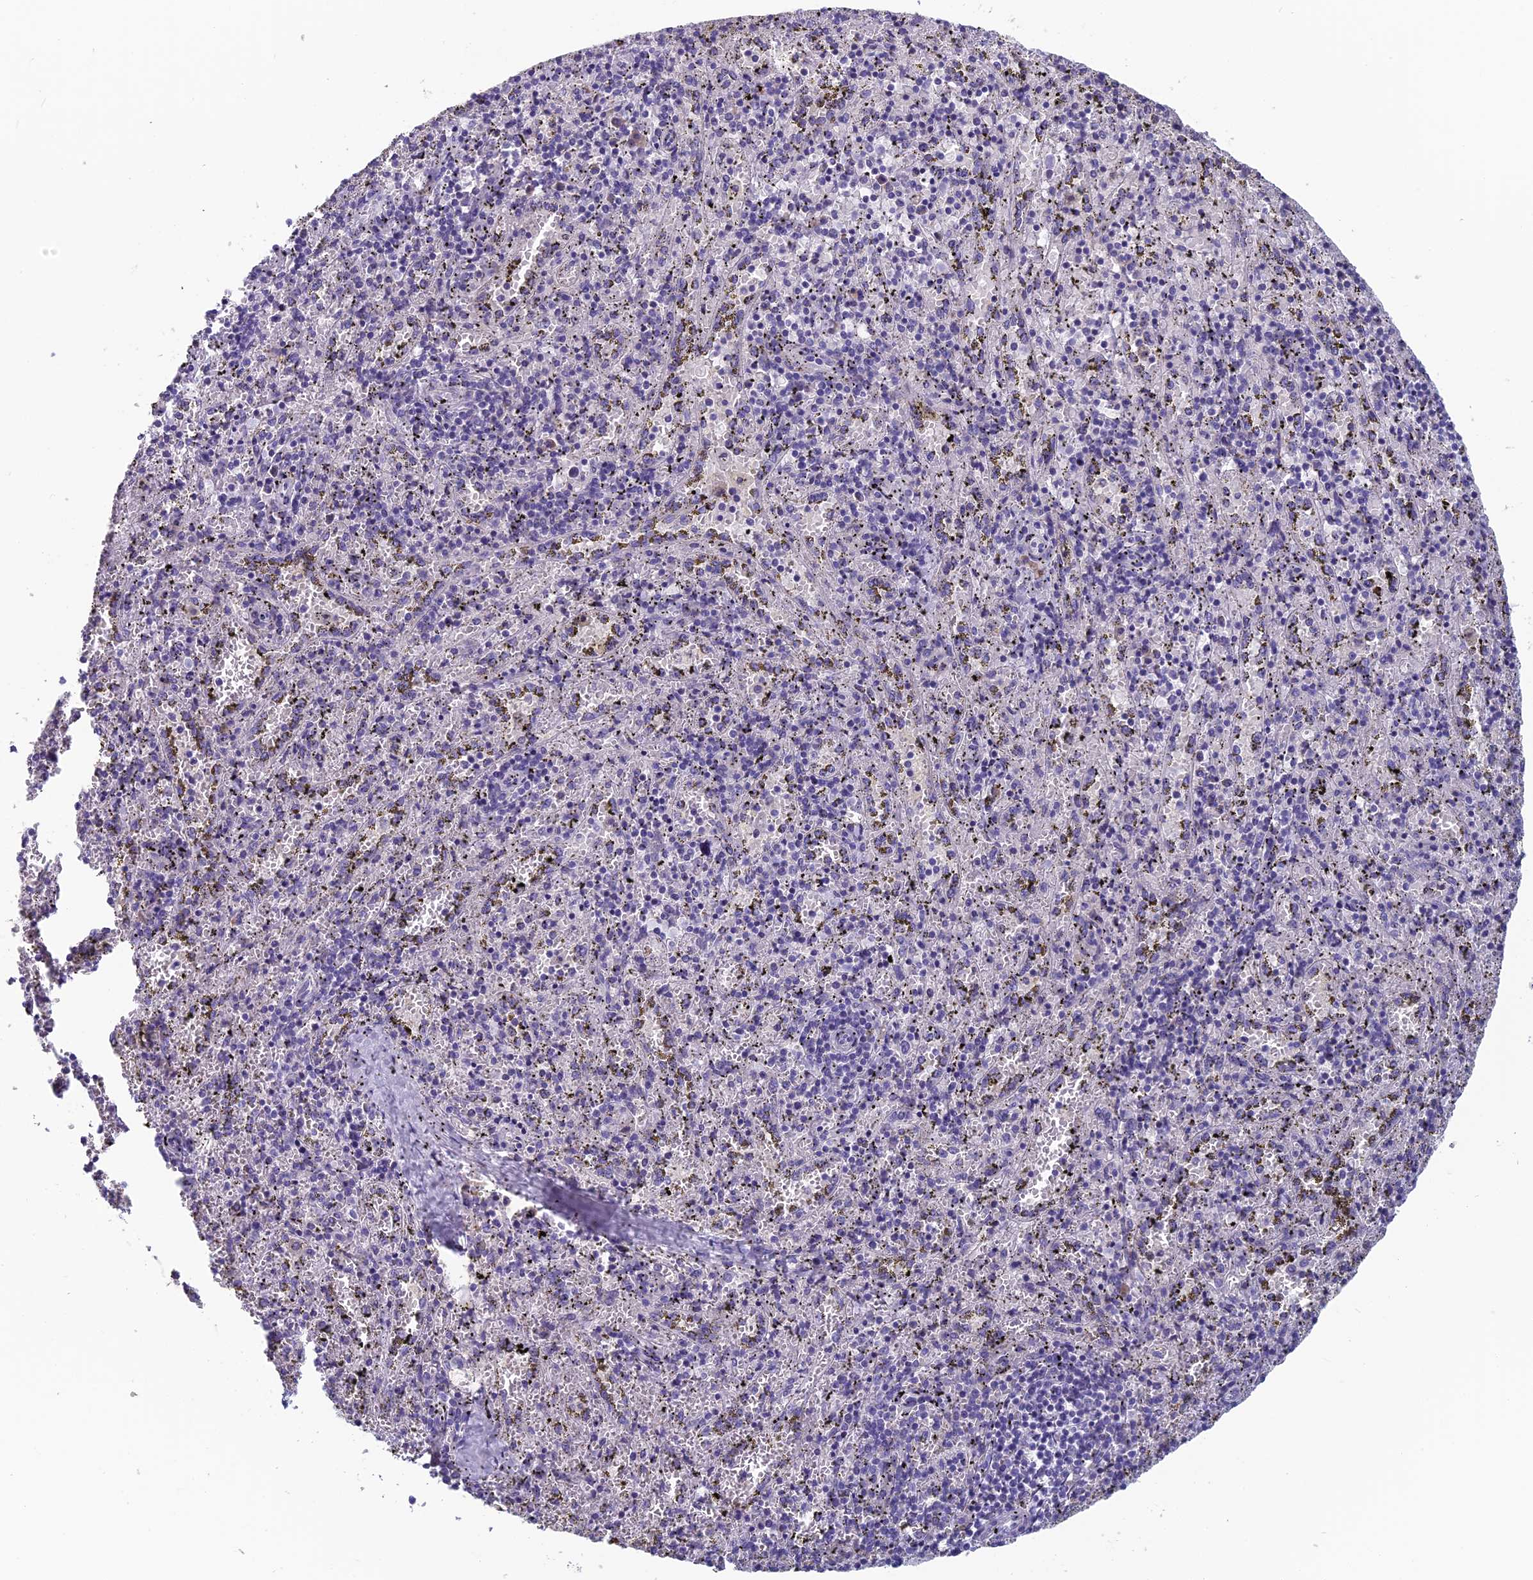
{"staining": {"intensity": "negative", "quantity": "none", "location": "none"}, "tissue": "spleen", "cell_type": "Cells in red pulp", "image_type": "normal", "snomed": [{"axis": "morphology", "description": "Normal tissue, NOS"}, {"axis": "topography", "description": "Spleen"}], "caption": "An image of human spleen is negative for staining in cells in red pulp. (DAB (3,3'-diaminobenzidine) immunohistochemistry (IHC) with hematoxylin counter stain).", "gene": "MRI1", "patient": {"sex": "male", "age": 11}}